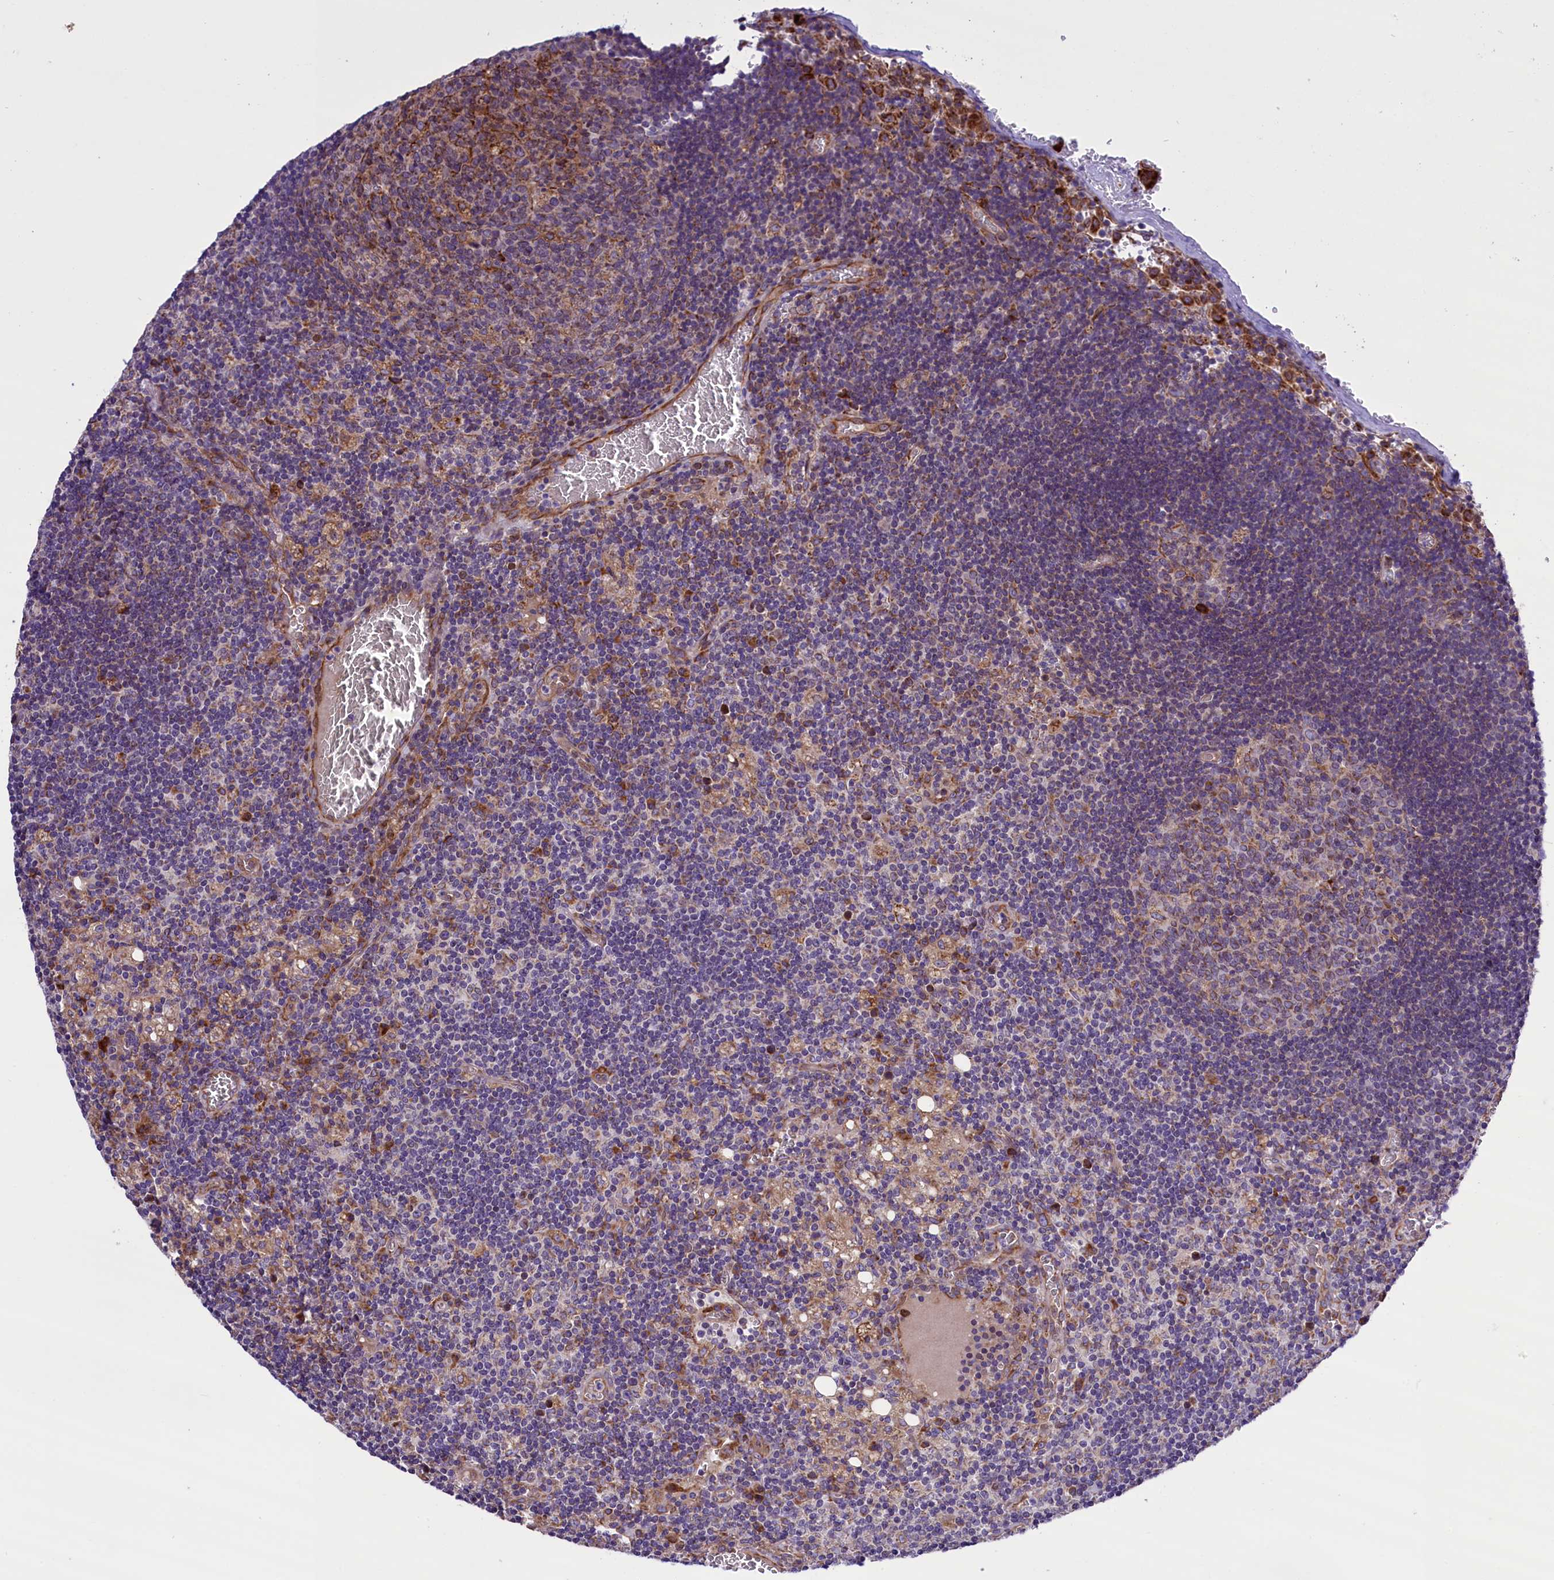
{"staining": {"intensity": "negative", "quantity": "none", "location": "none"}, "tissue": "lymph node", "cell_type": "Germinal center cells", "image_type": "normal", "snomed": [{"axis": "morphology", "description": "Normal tissue, NOS"}, {"axis": "topography", "description": "Lymph node"}], "caption": "DAB immunohistochemical staining of benign lymph node exhibits no significant positivity in germinal center cells.", "gene": "PTPRU", "patient": {"sex": "female", "age": 73}}